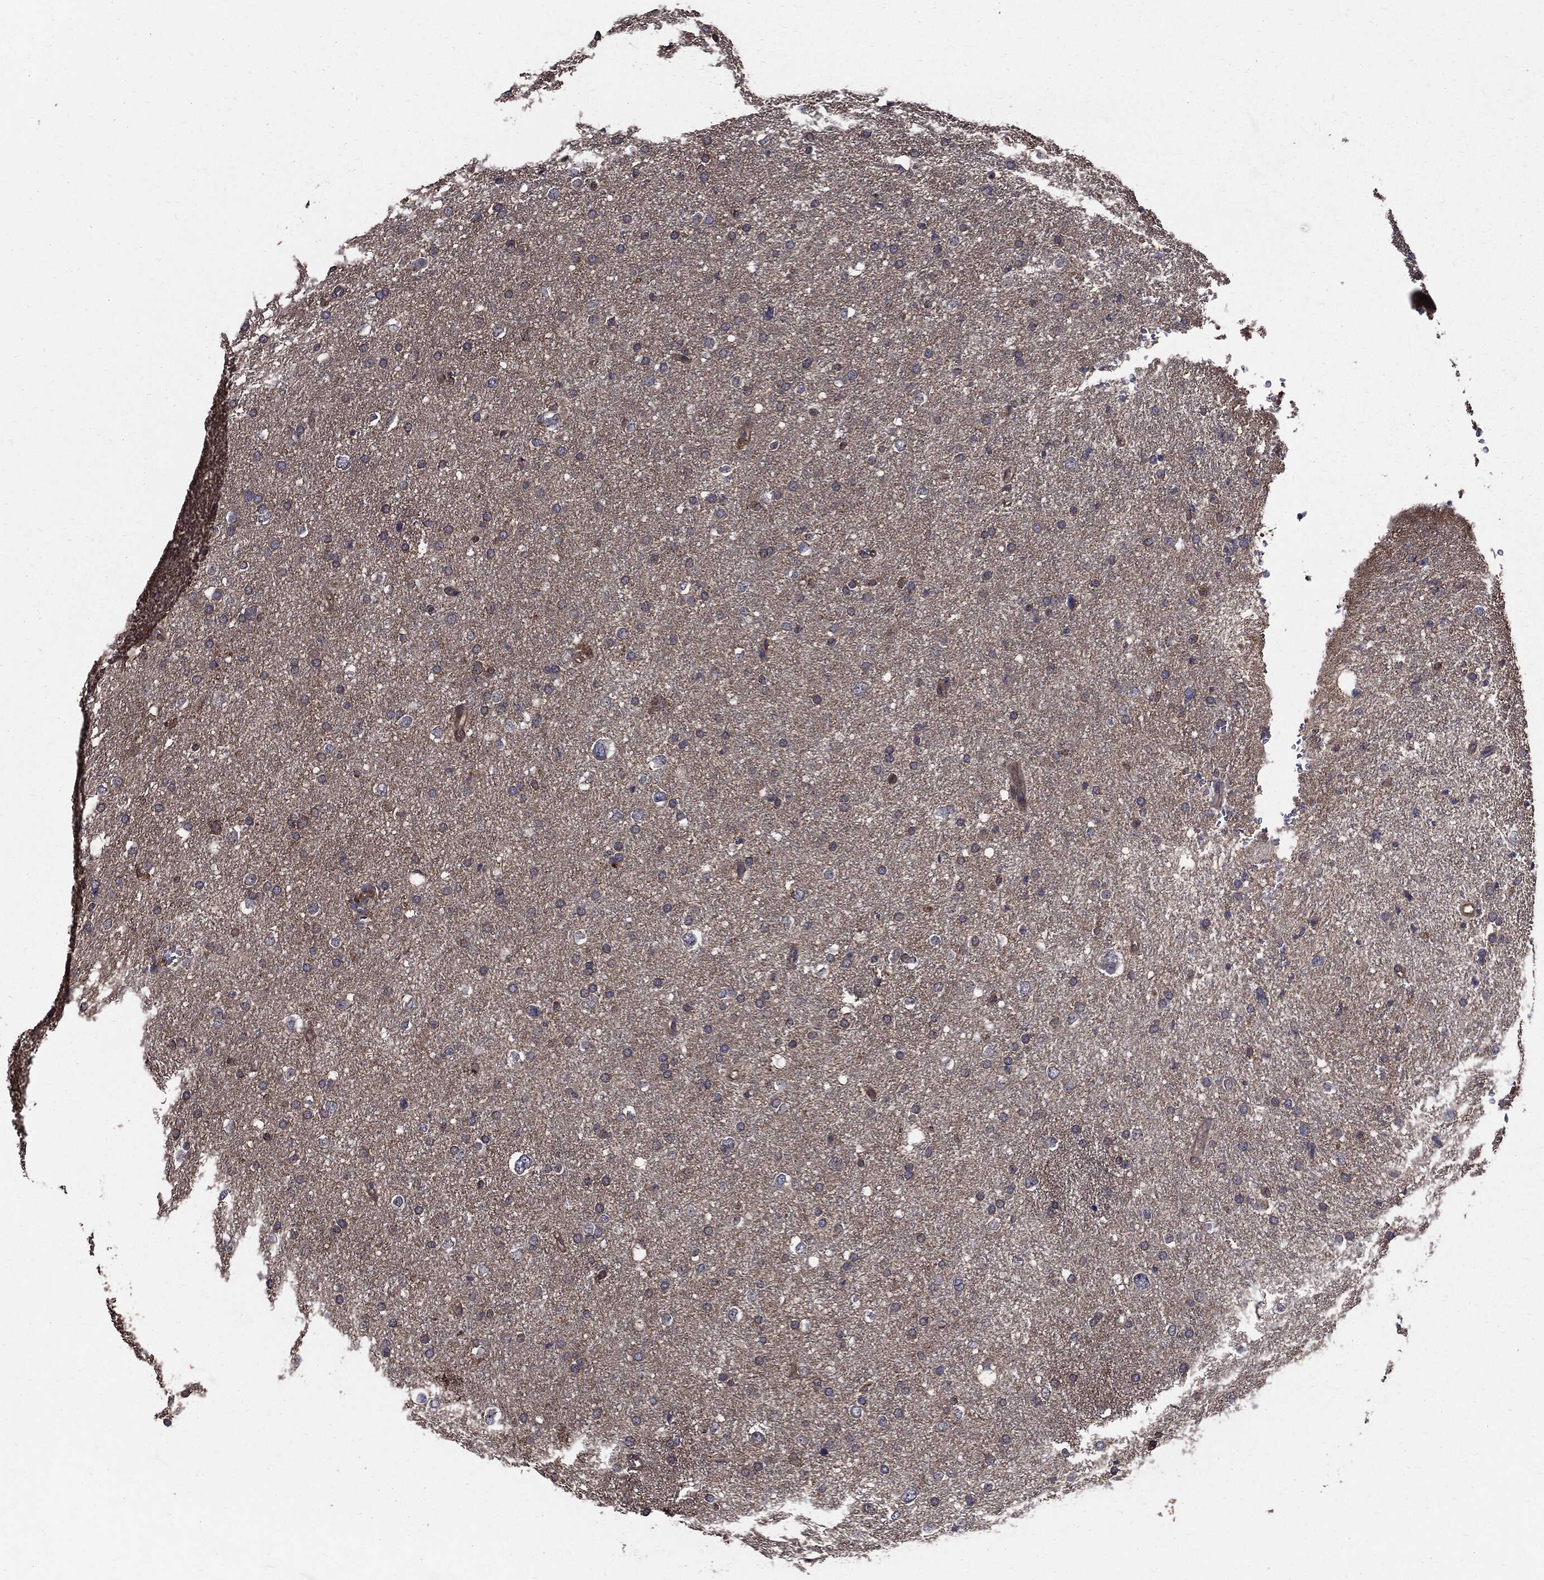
{"staining": {"intensity": "negative", "quantity": "none", "location": "none"}, "tissue": "glioma", "cell_type": "Tumor cells", "image_type": "cancer", "snomed": [{"axis": "morphology", "description": "Glioma, malignant, Low grade"}, {"axis": "topography", "description": "Brain"}], "caption": "This is an IHC image of glioma. There is no expression in tumor cells.", "gene": "PDCD6IP", "patient": {"sex": "female", "age": 37}}